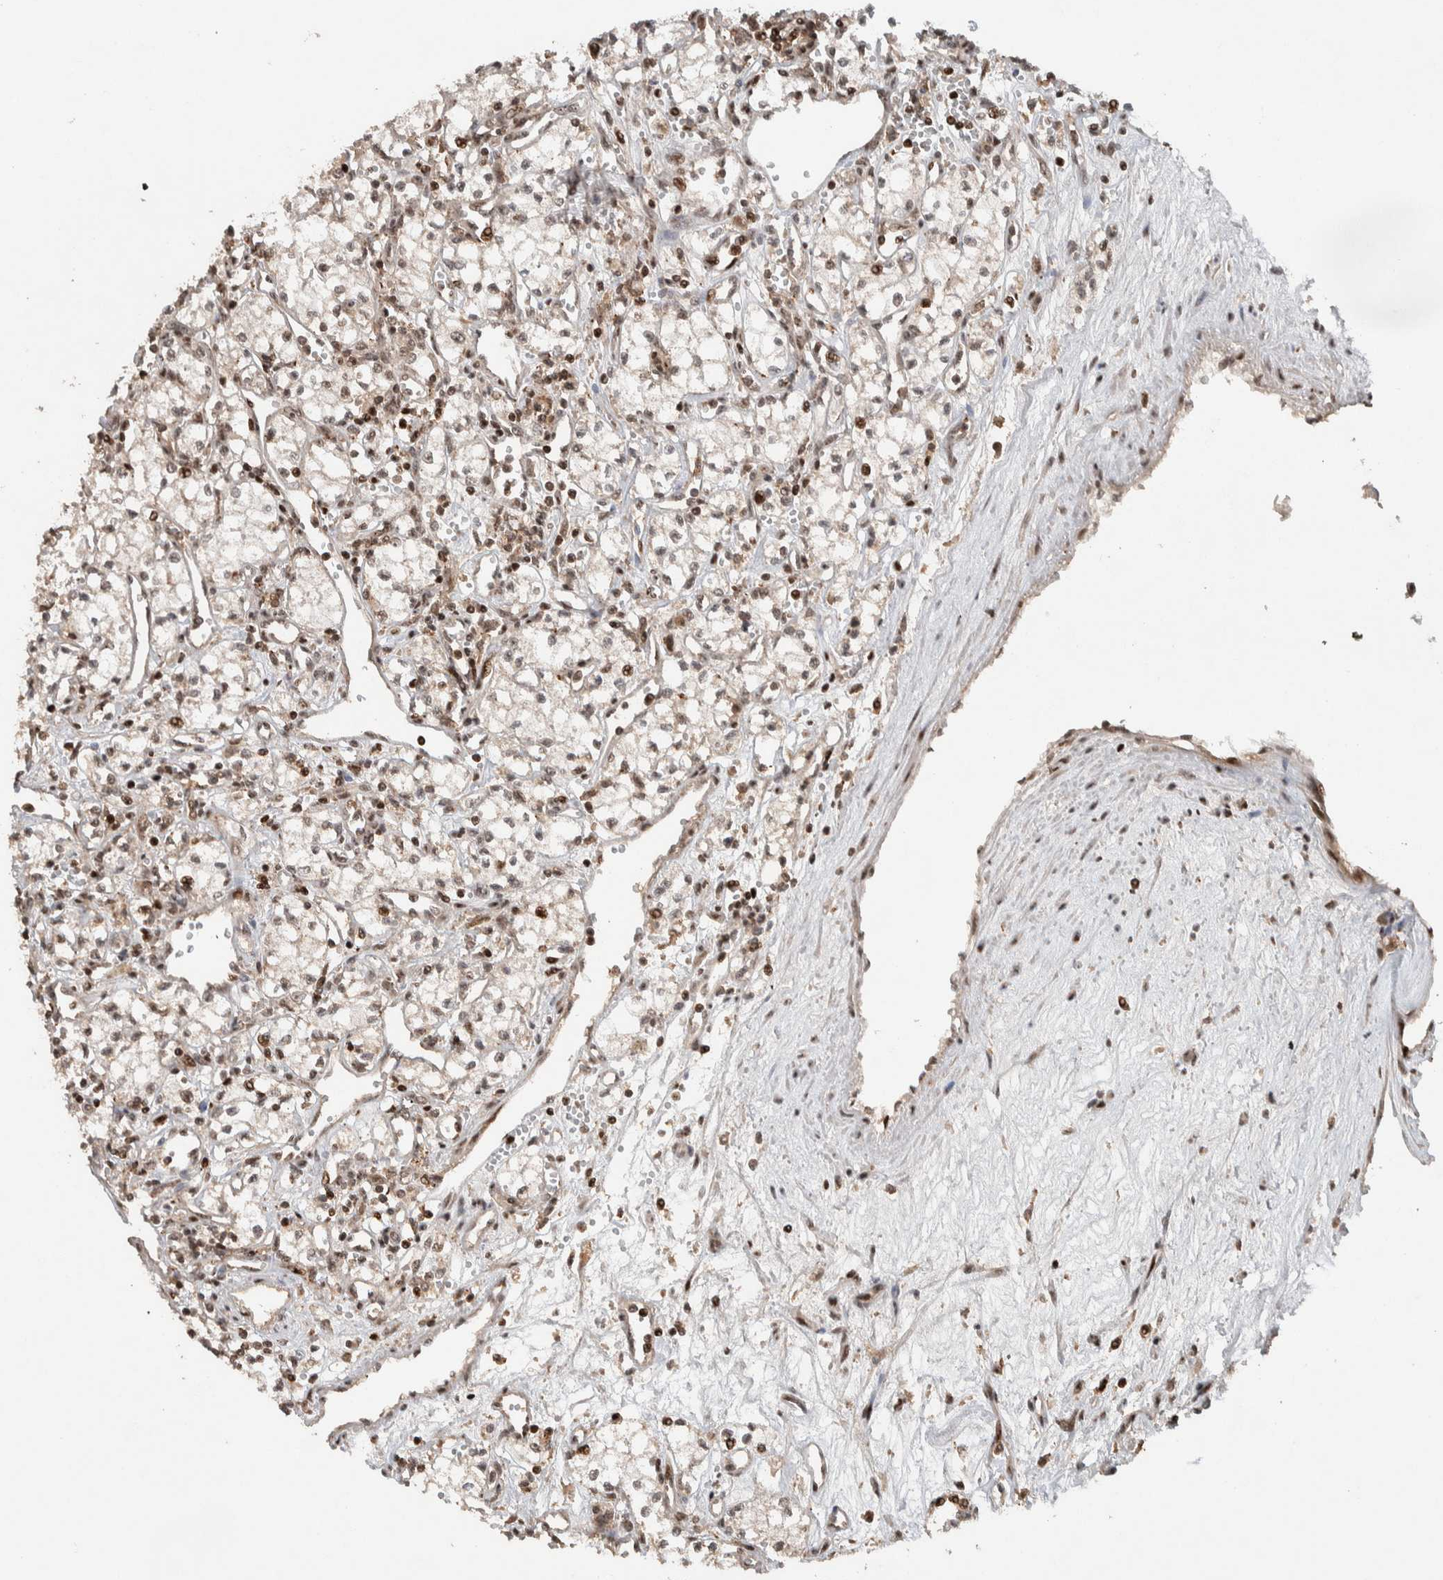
{"staining": {"intensity": "weak", "quantity": "25%-75%", "location": "nuclear"}, "tissue": "renal cancer", "cell_type": "Tumor cells", "image_type": "cancer", "snomed": [{"axis": "morphology", "description": "Adenocarcinoma, NOS"}, {"axis": "topography", "description": "Kidney"}], "caption": "Protein analysis of renal adenocarcinoma tissue reveals weak nuclear expression in about 25%-75% of tumor cells.", "gene": "ZNF521", "patient": {"sex": "male", "age": 59}}